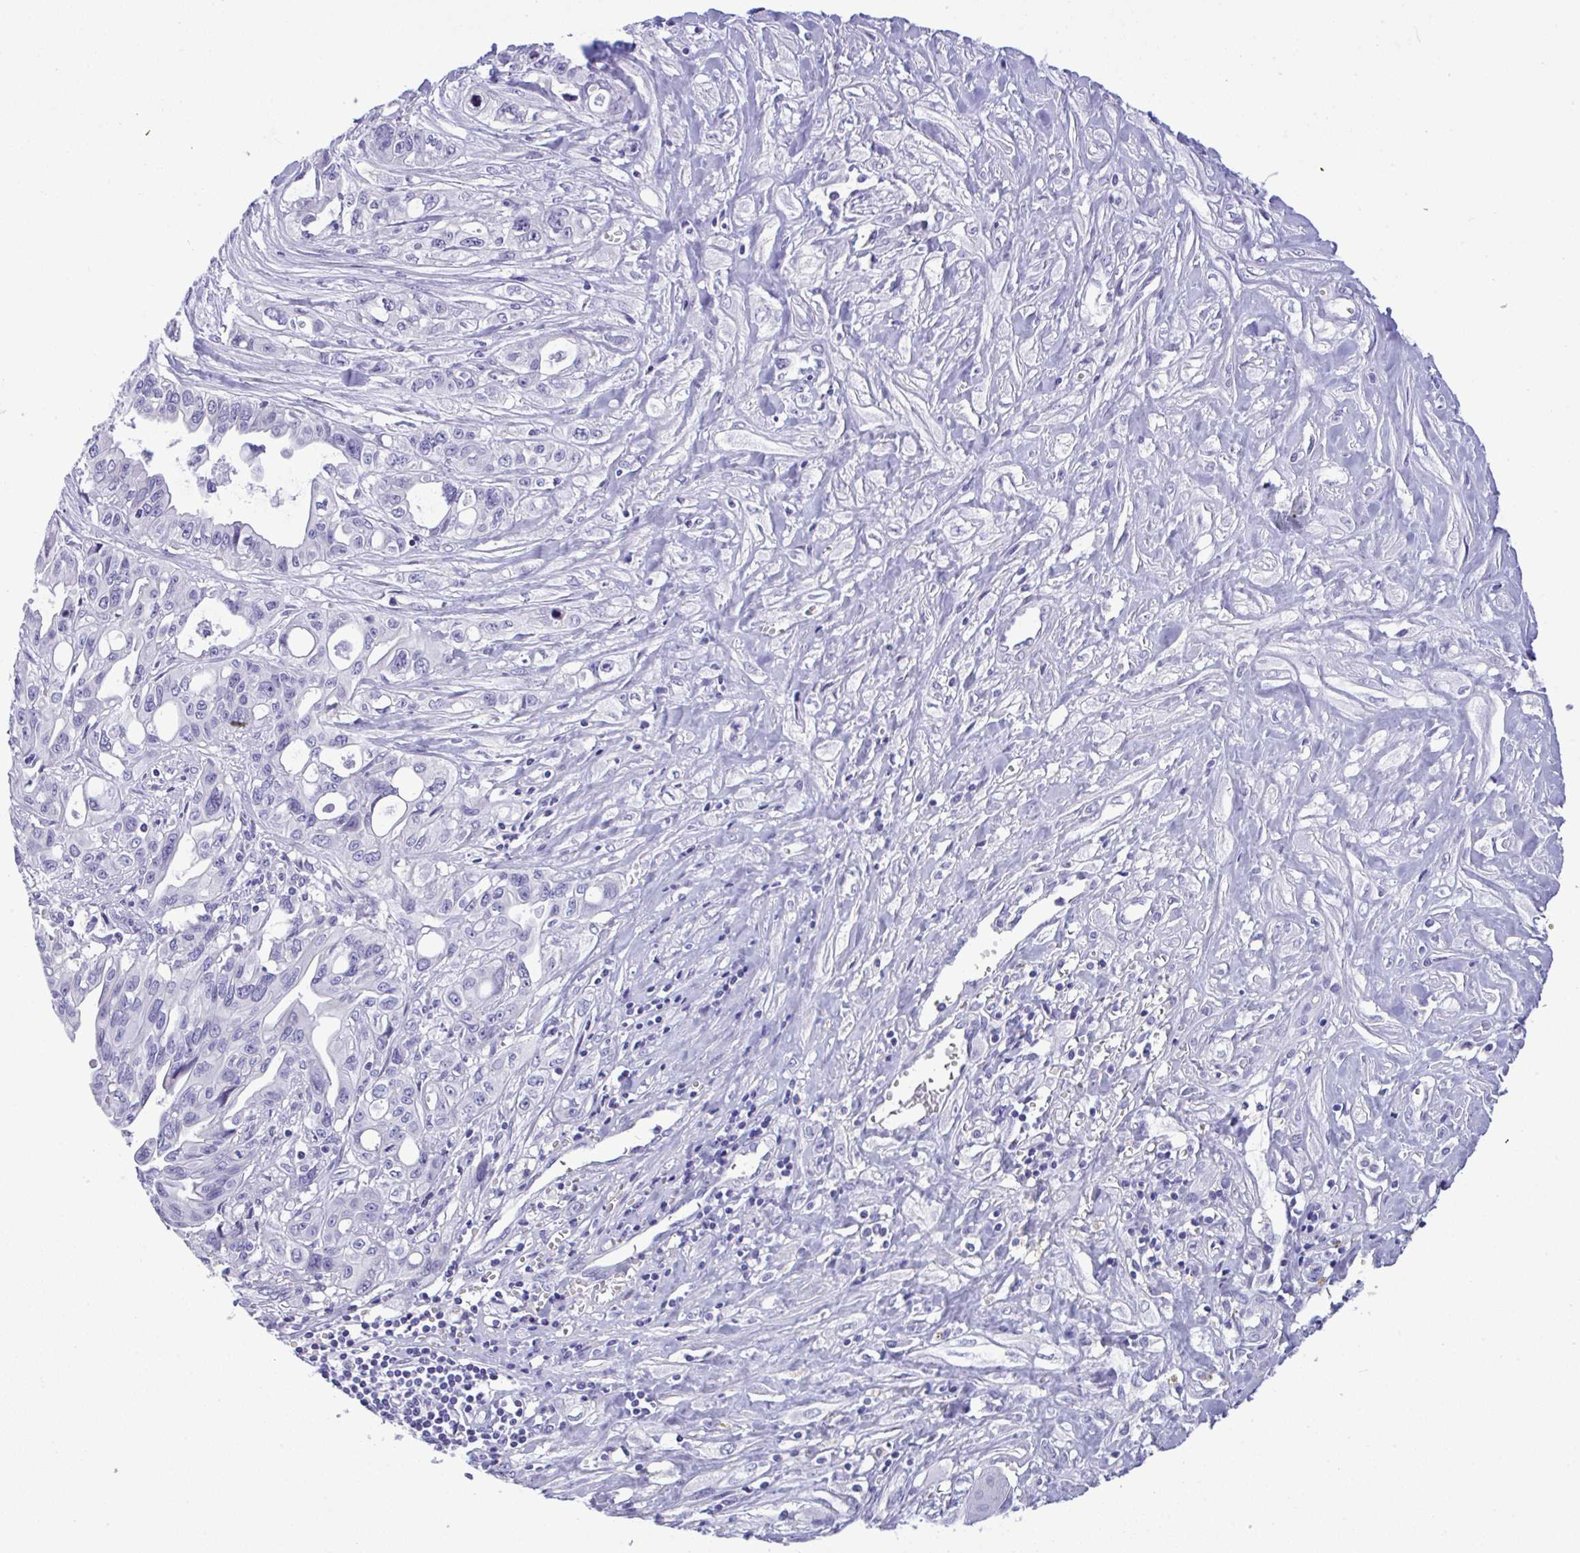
{"staining": {"intensity": "negative", "quantity": "none", "location": "none"}, "tissue": "pancreatic cancer", "cell_type": "Tumor cells", "image_type": "cancer", "snomed": [{"axis": "morphology", "description": "Adenocarcinoma, NOS"}, {"axis": "topography", "description": "Pancreas"}], "caption": "This histopathology image is of pancreatic adenocarcinoma stained with immunohistochemistry to label a protein in brown with the nuclei are counter-stained blue. There is no positivity in tumor cells.", "gene": "YBX2", "patient": {"sex": "female", "age": 47}}